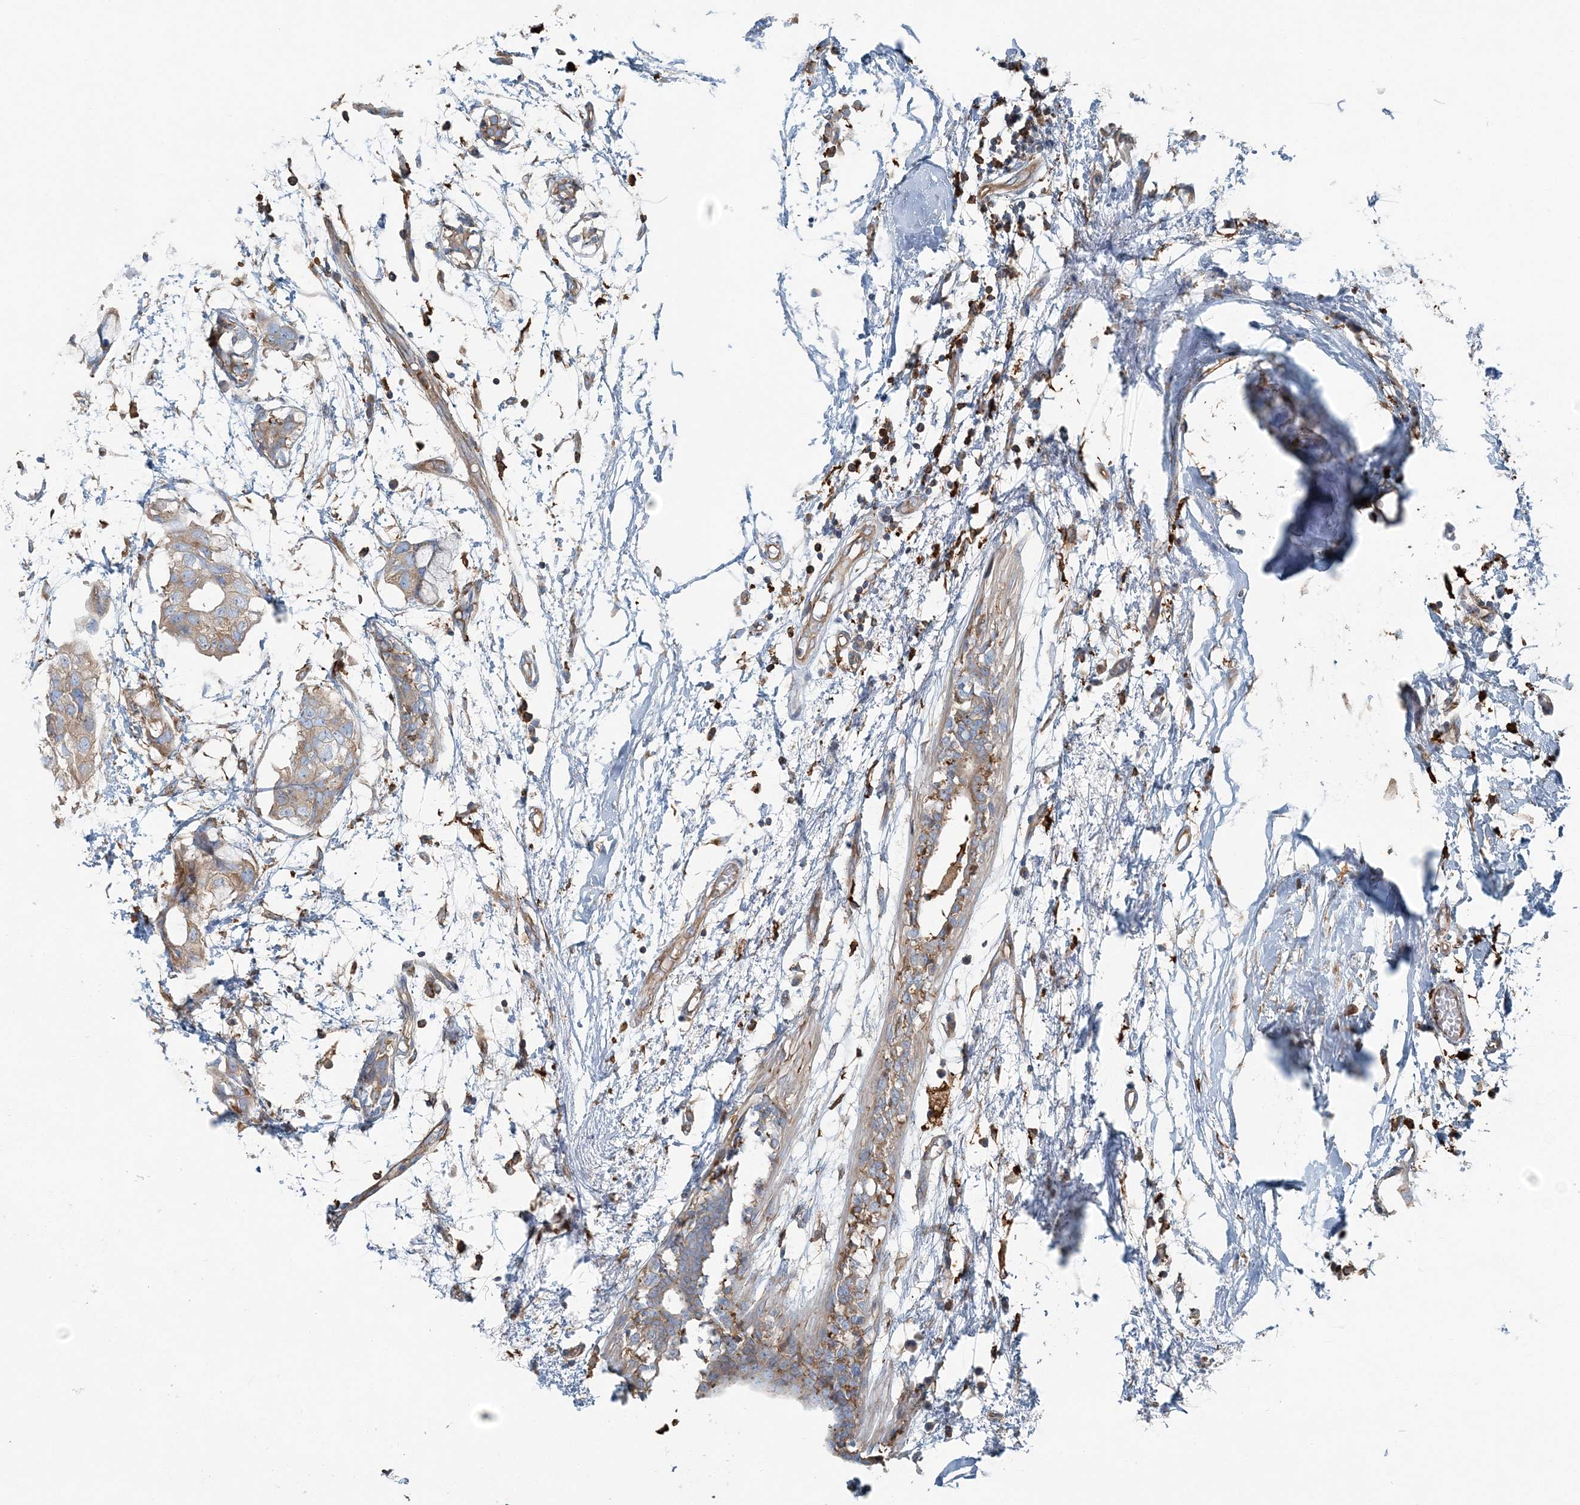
{"staining": {"intensity": "moderate", "quantity": ">75%", "location": "cytoplasmic/membranous"}, "tissue": "breast cancer", "cell_type": "Tumor cells", "image_type": "cancer", "snomed": [{"axis": "morphology", "description": "Duct carcinoma"}, {"axis": "topography", "description": "Breast"}], "caption": "This is an image of immunohistochemistry (IHC) staining of breast cancer (intraductal carcinoma), which shows moderate positivity in the cytoplasmic/membranous of tumor cells.", "gene": "SNX2", "patient": {"sex": "female", "age": 40}}